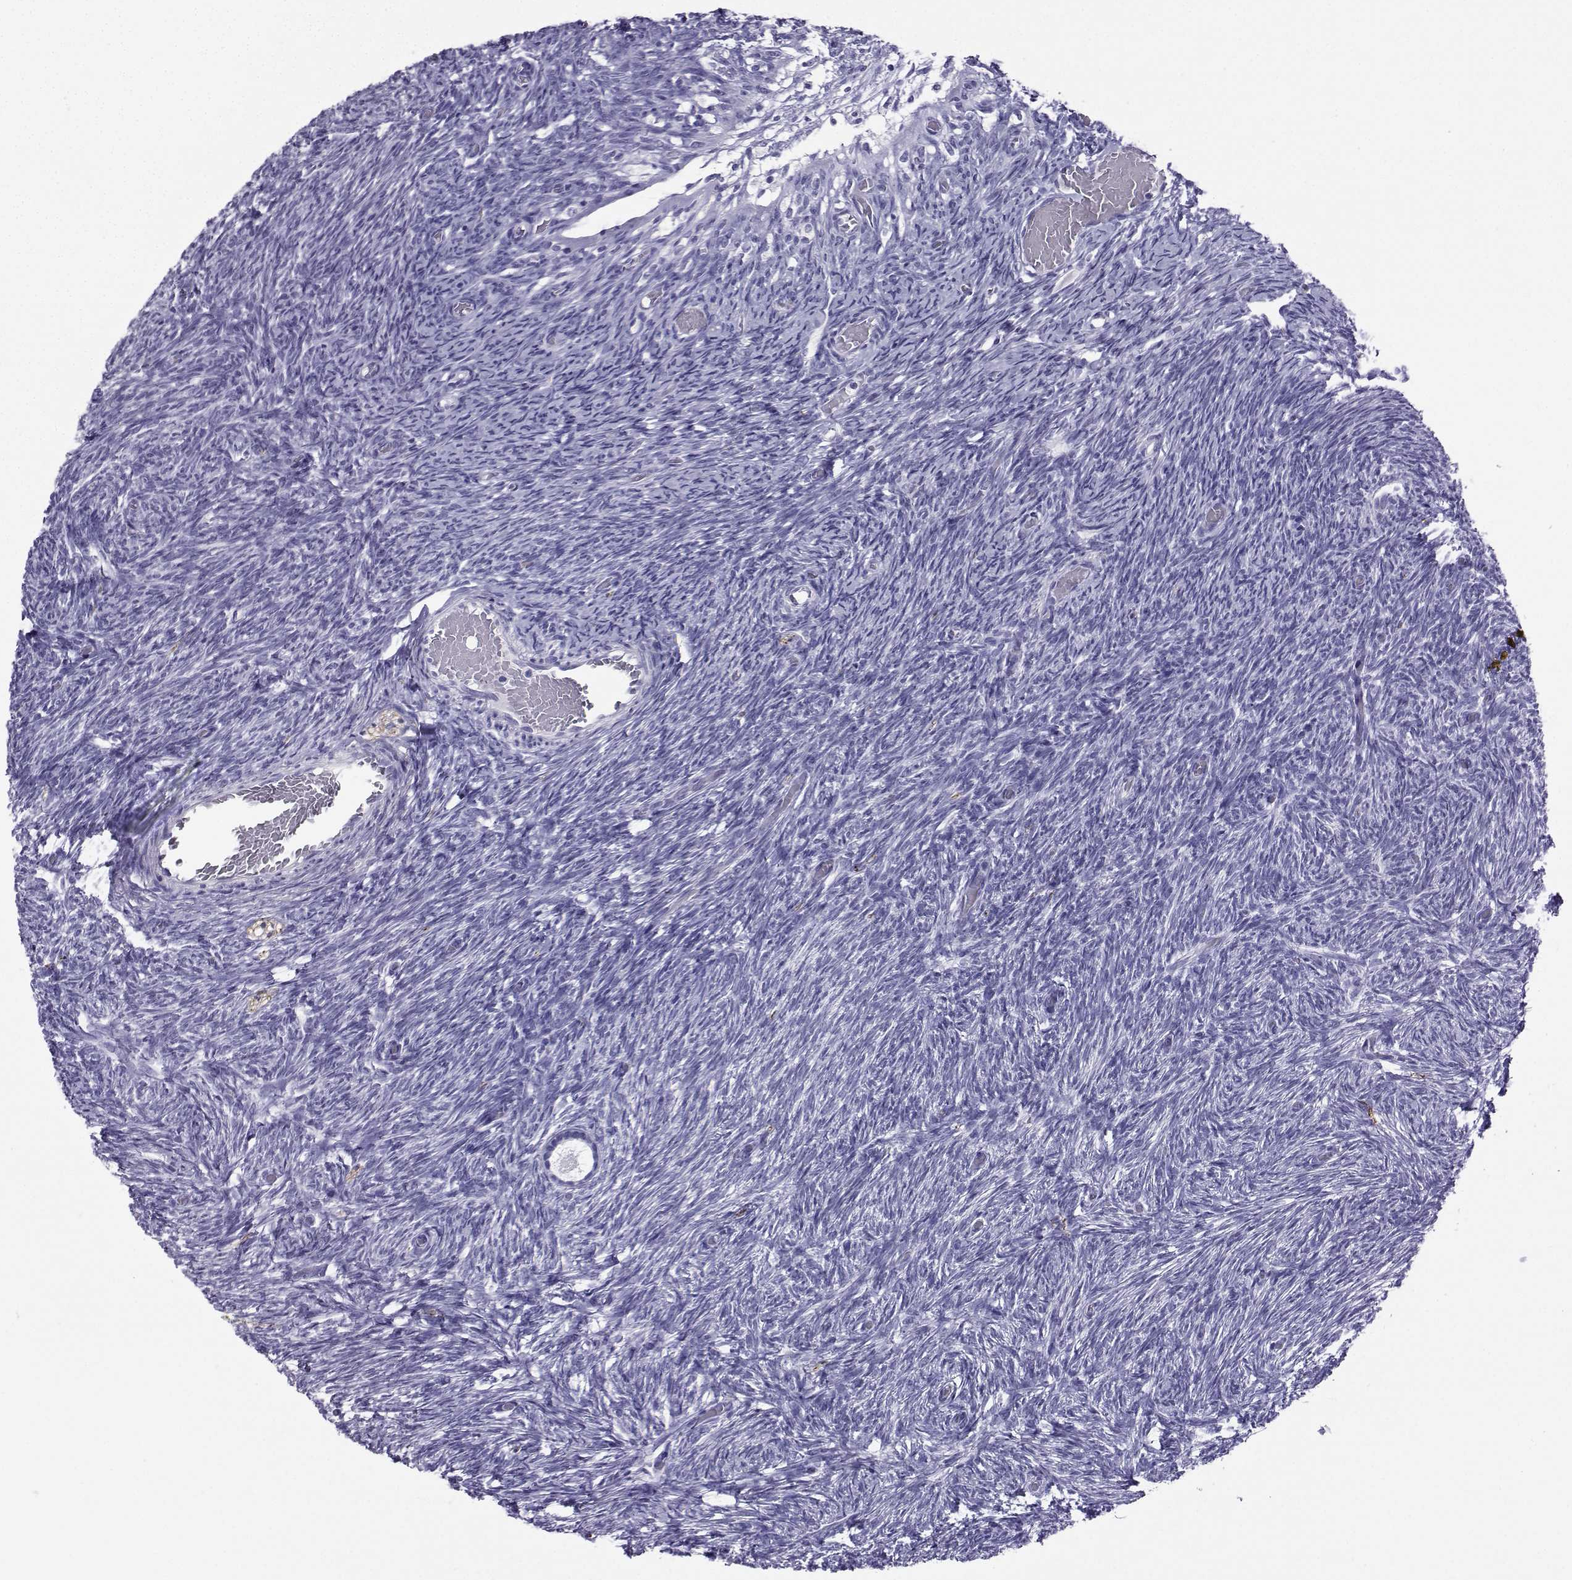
{"staining": {"intensity": "negative", "quantity": "none", "location": "none"}, "tissue": "ovary", "cell_type": "Follicle cells", "image_type": "normal", "snomed": [{"axis": "morphology", "description": "Normal tissue, NOS"}, {"axis": "topography", "description": "Ovary"}], "caption": "DAB (3,3'-diaminobenzidine) immunohistochemical staining of benign human ovary demonstrates no significant staining in follicle cells.", "gene": "SLC18A2", "patient": {"sex": "female", "age": 39}}